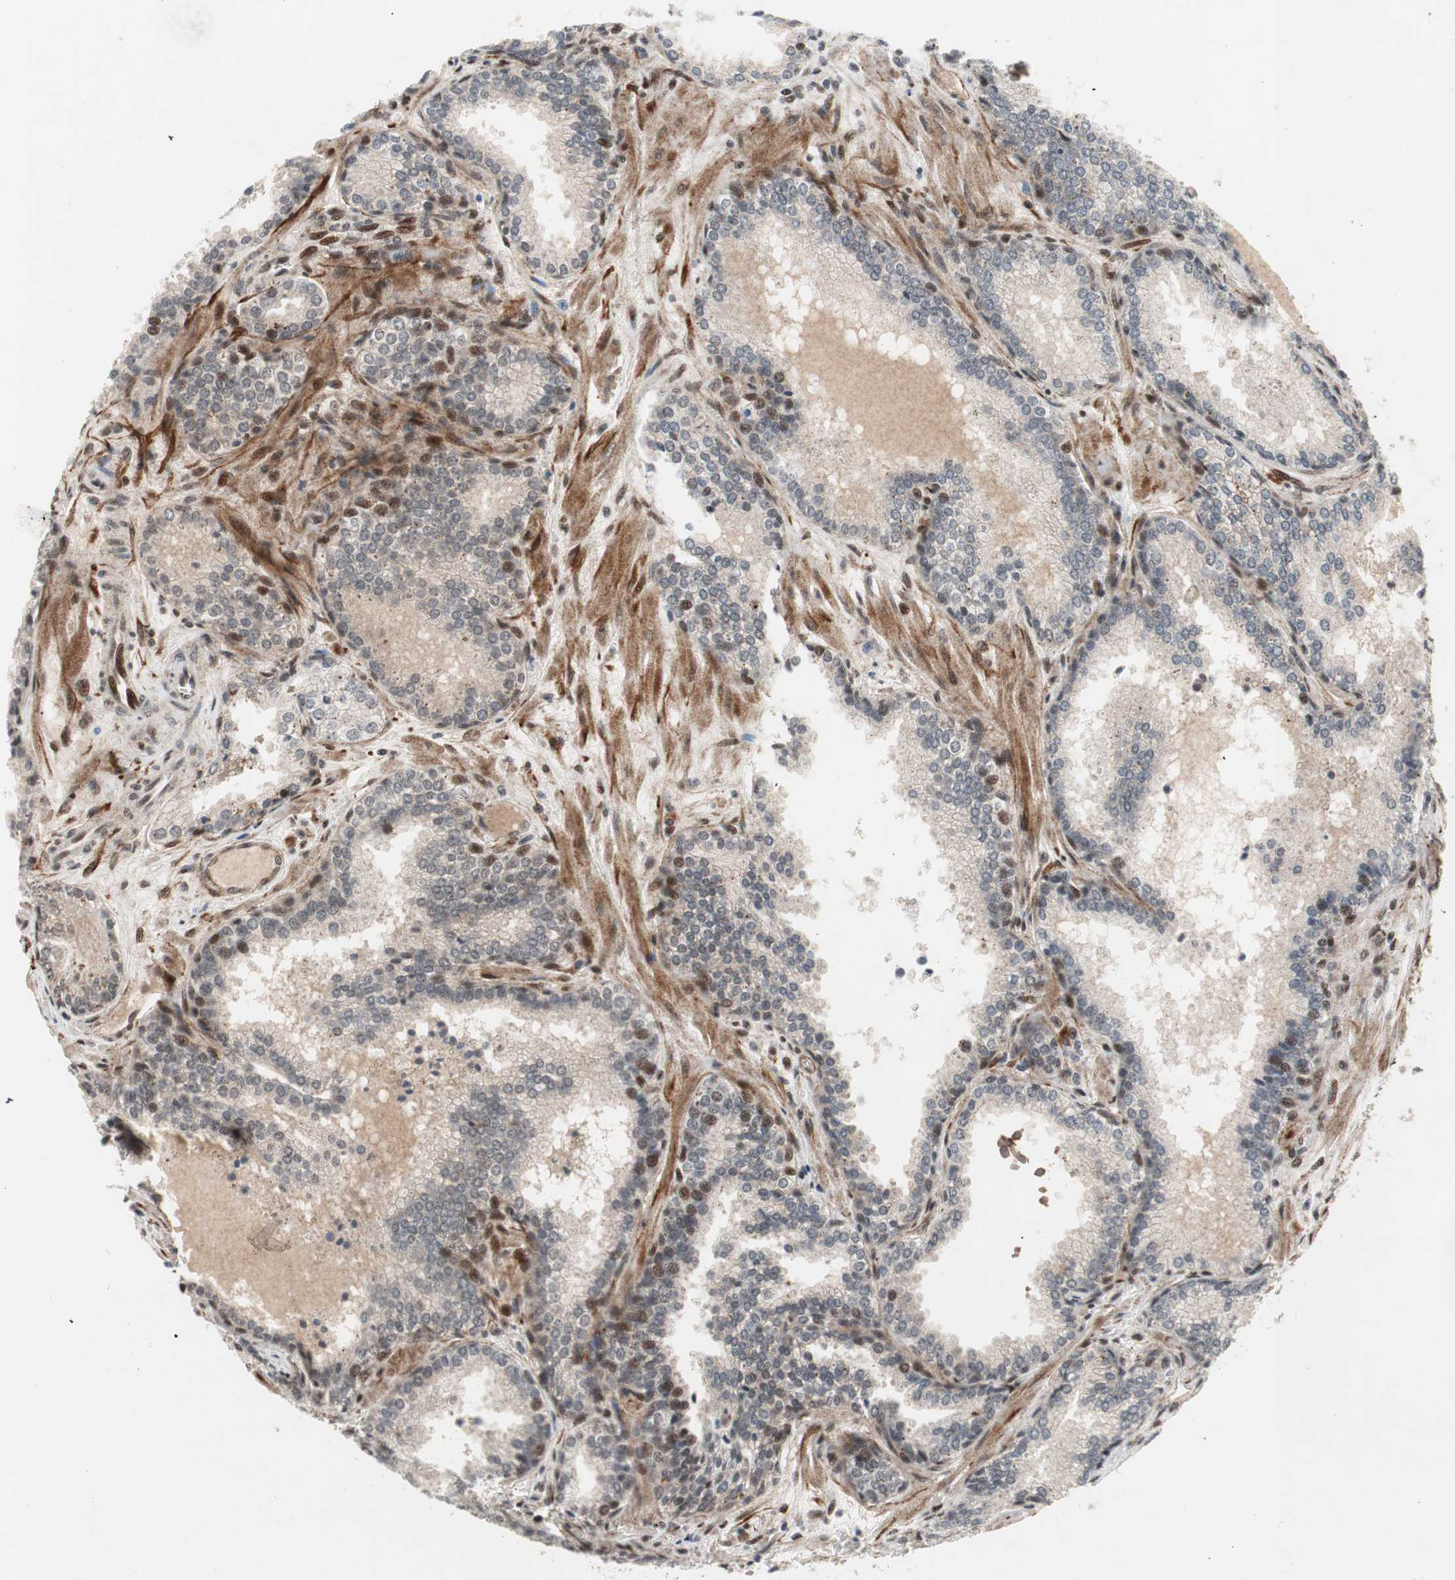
{"staining": {"intensity": "moderate", "quantity": "<25%", "location": "nuclear"}, "tissue": "prostate cancer", "cell_type": "Tumor cells", "image_type": "cancer", "snomed": [{"axis": "morphology", "description": "Adenocarcinoma, Low grade"}, {"axis": "topography", "description": "Prostate"}], "caption": "Immunohistochemistry (IHC) of prostate low-grade adenocarcinoma demonstrates low levels of moderate nuclear expression in about <25% of tumor cells. Using DAB (brown) and hematoxylin (blue) stains, captured at high magnification using brightfield microscopy.", "gene": "TCF12", "patient": {"sex": "male", "age": 60}}